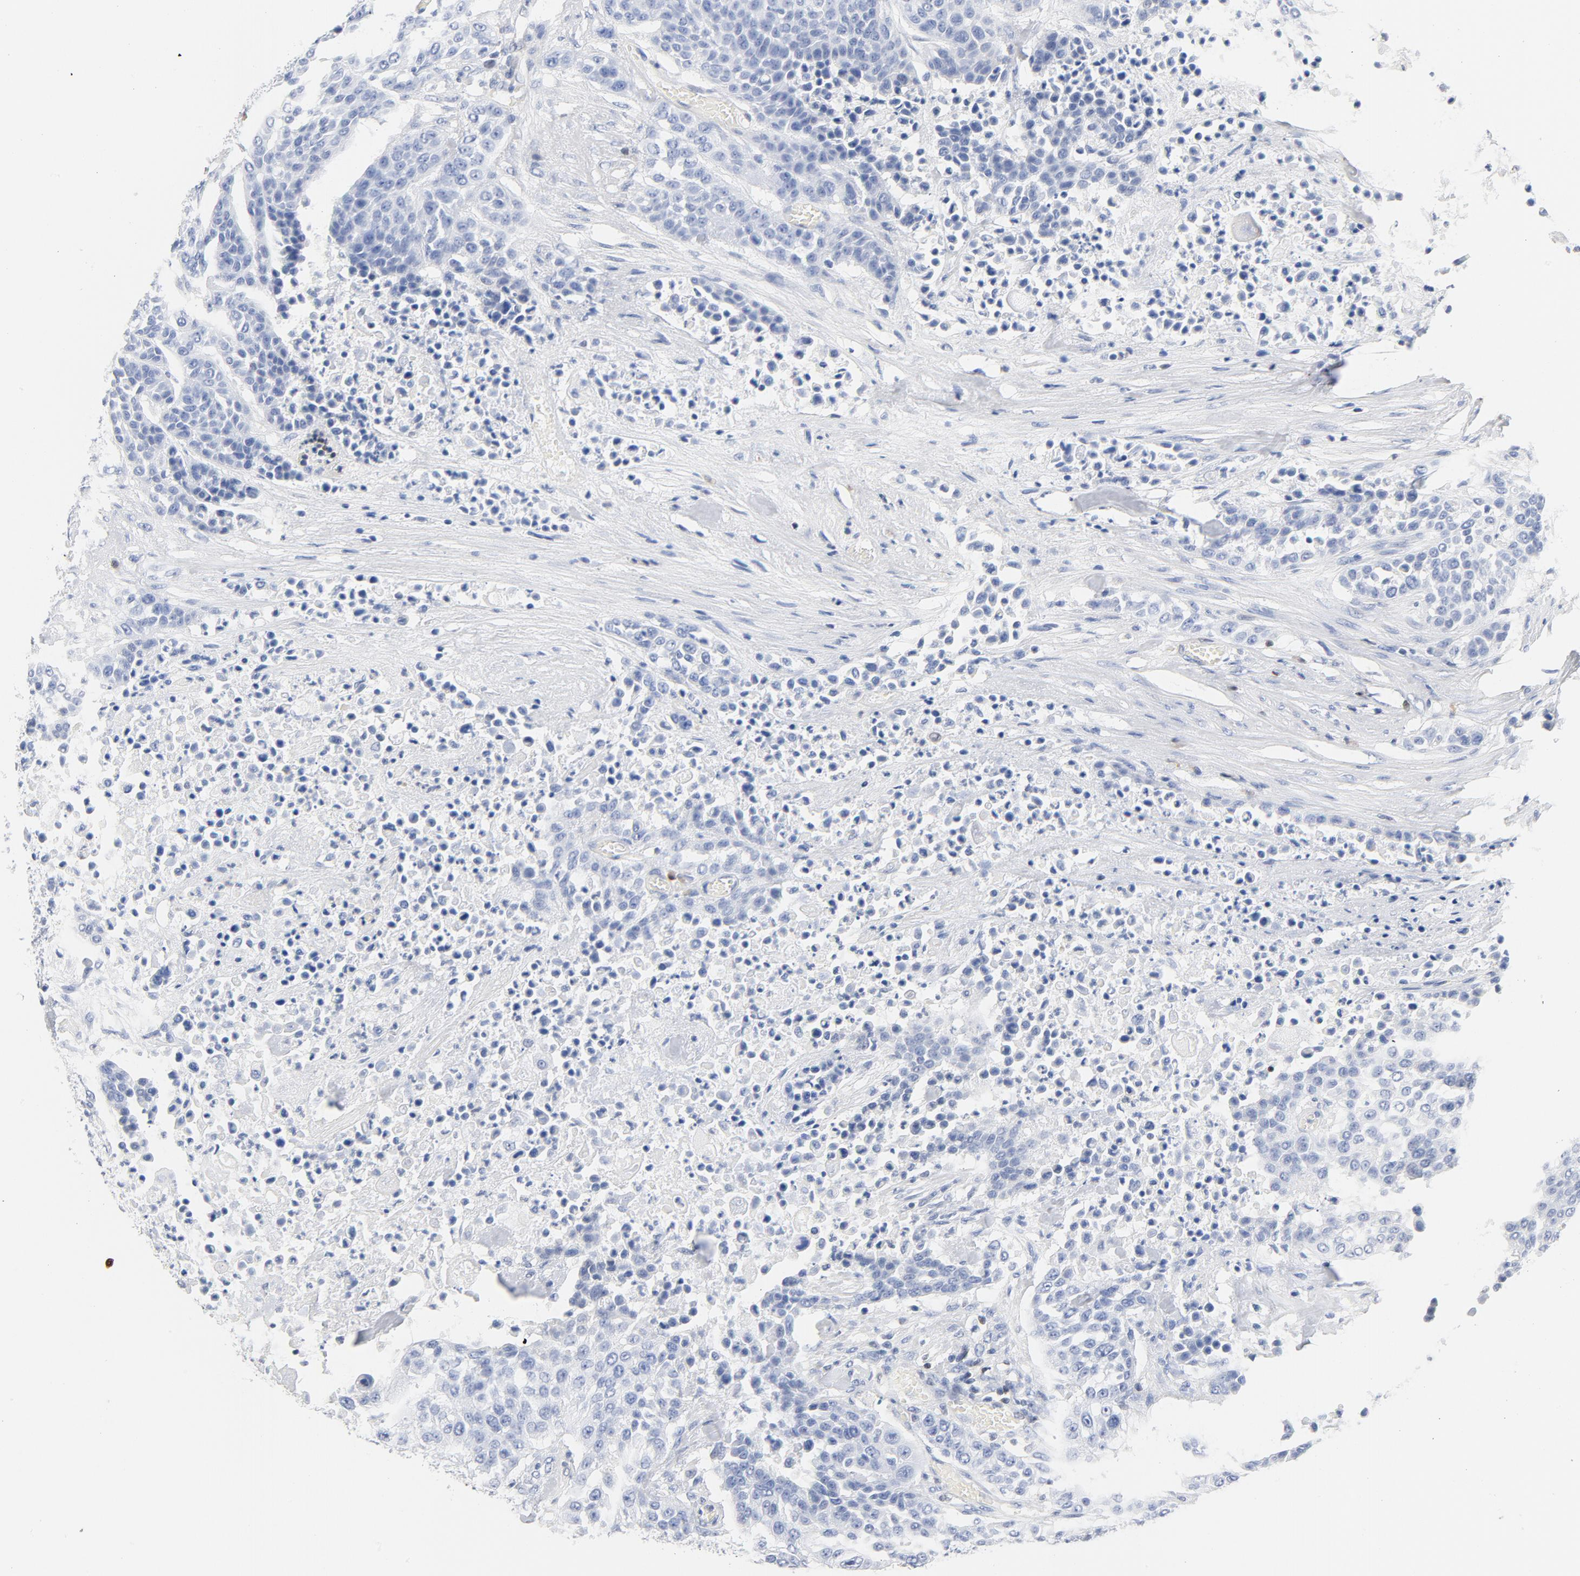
{"staining": {"intensity": "negative", "quantity": "none", "location": "none"}, "tissue": "urothelial cancer", "cell_type": "Tumor cells", "image_type": "cancer", "snomed": [{"axis": "morphology", "description": "Urothelial carcinoma, High grade"}, {"axis": "topography", "description": "Urinary bladder"}], "caption": "Urothelial carcinoma (high-grade) stained for a protein using immunohistochemistry exhibits no positivity tumor cells.", "gene": "CDKN1B", "patient": {"sex": "male", "age": 74}}